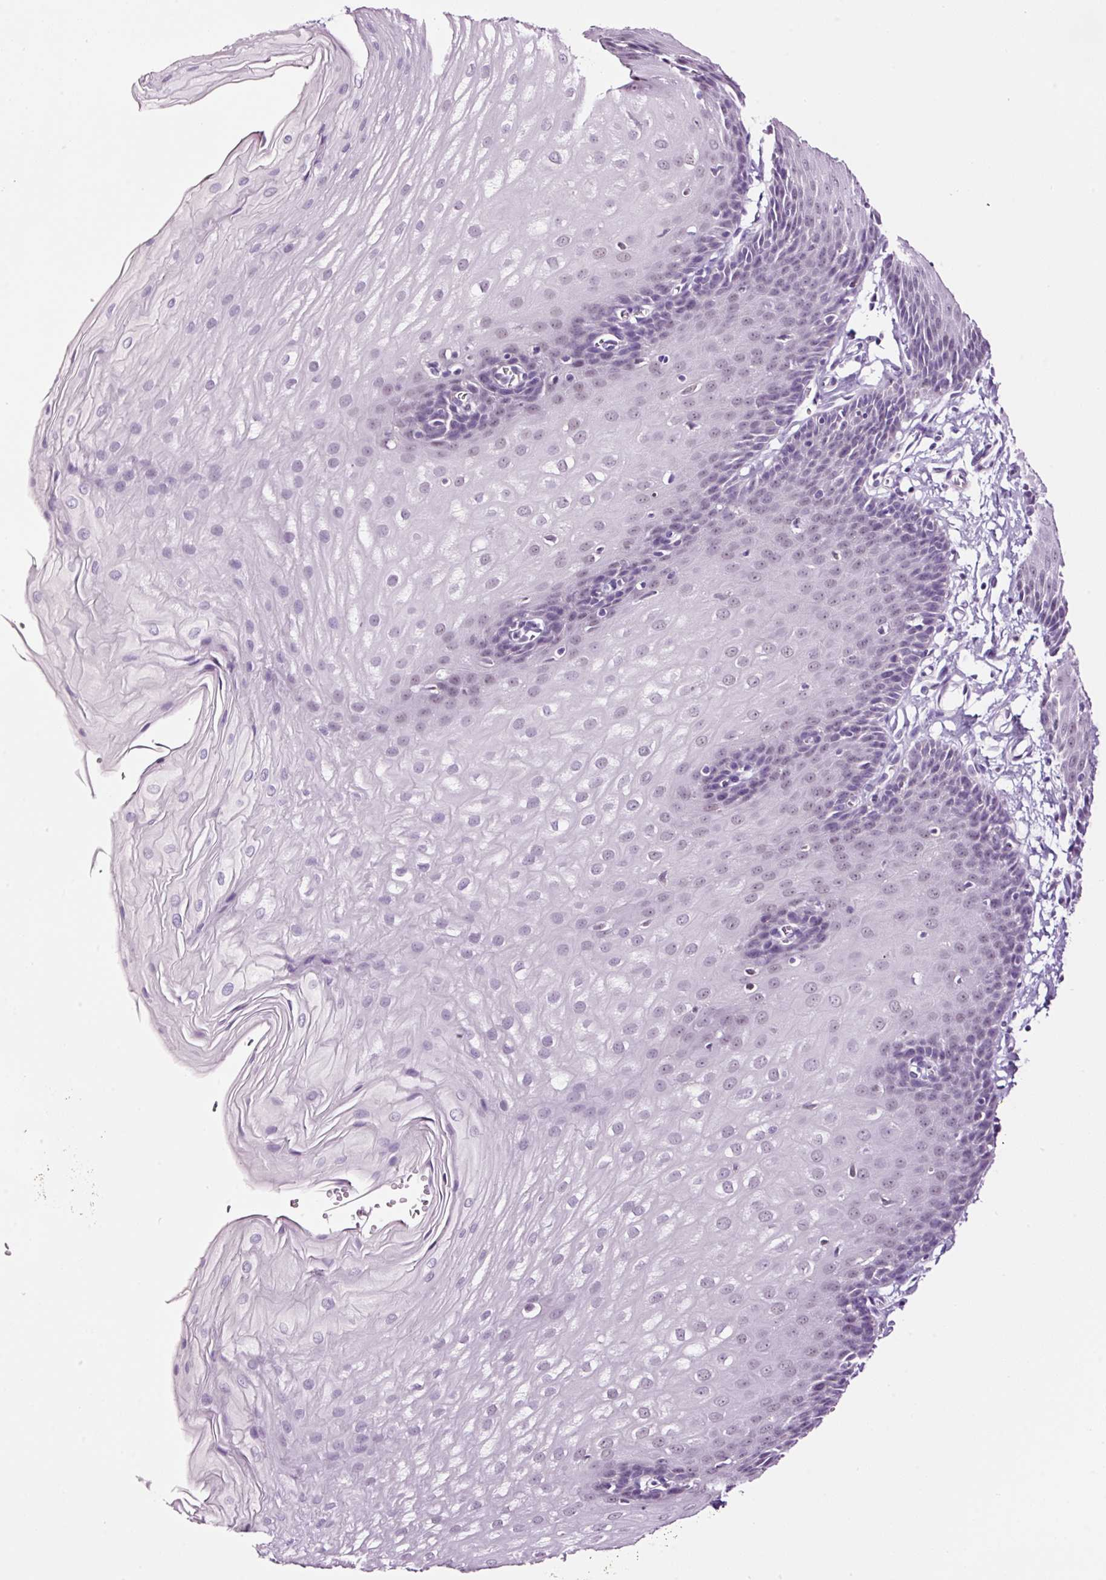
{"staining": {"intensity": "negative", "quantity": "none", "location": "none"}, "tissue": "esophagus", "cell_type": "Squamous epithelial cells", "image_type": "normal", "snomed": [{"axis": "morphology", "description": "Normal tissue, NOS"}, {"axis": "topography", "description": "Esophagus"}], "caption": "DAB (3,3'-diaminobenzidine) immunohistochemical staining of normal esophagus shows no significant expression in squamous epithelial cells. Brightfield microscopy of IHC stained with DAB (brown) and hematoxylin (blue), captured at high magnification.", "gene": "RTF2", "patient": {"sex": "male", "age": 70}}